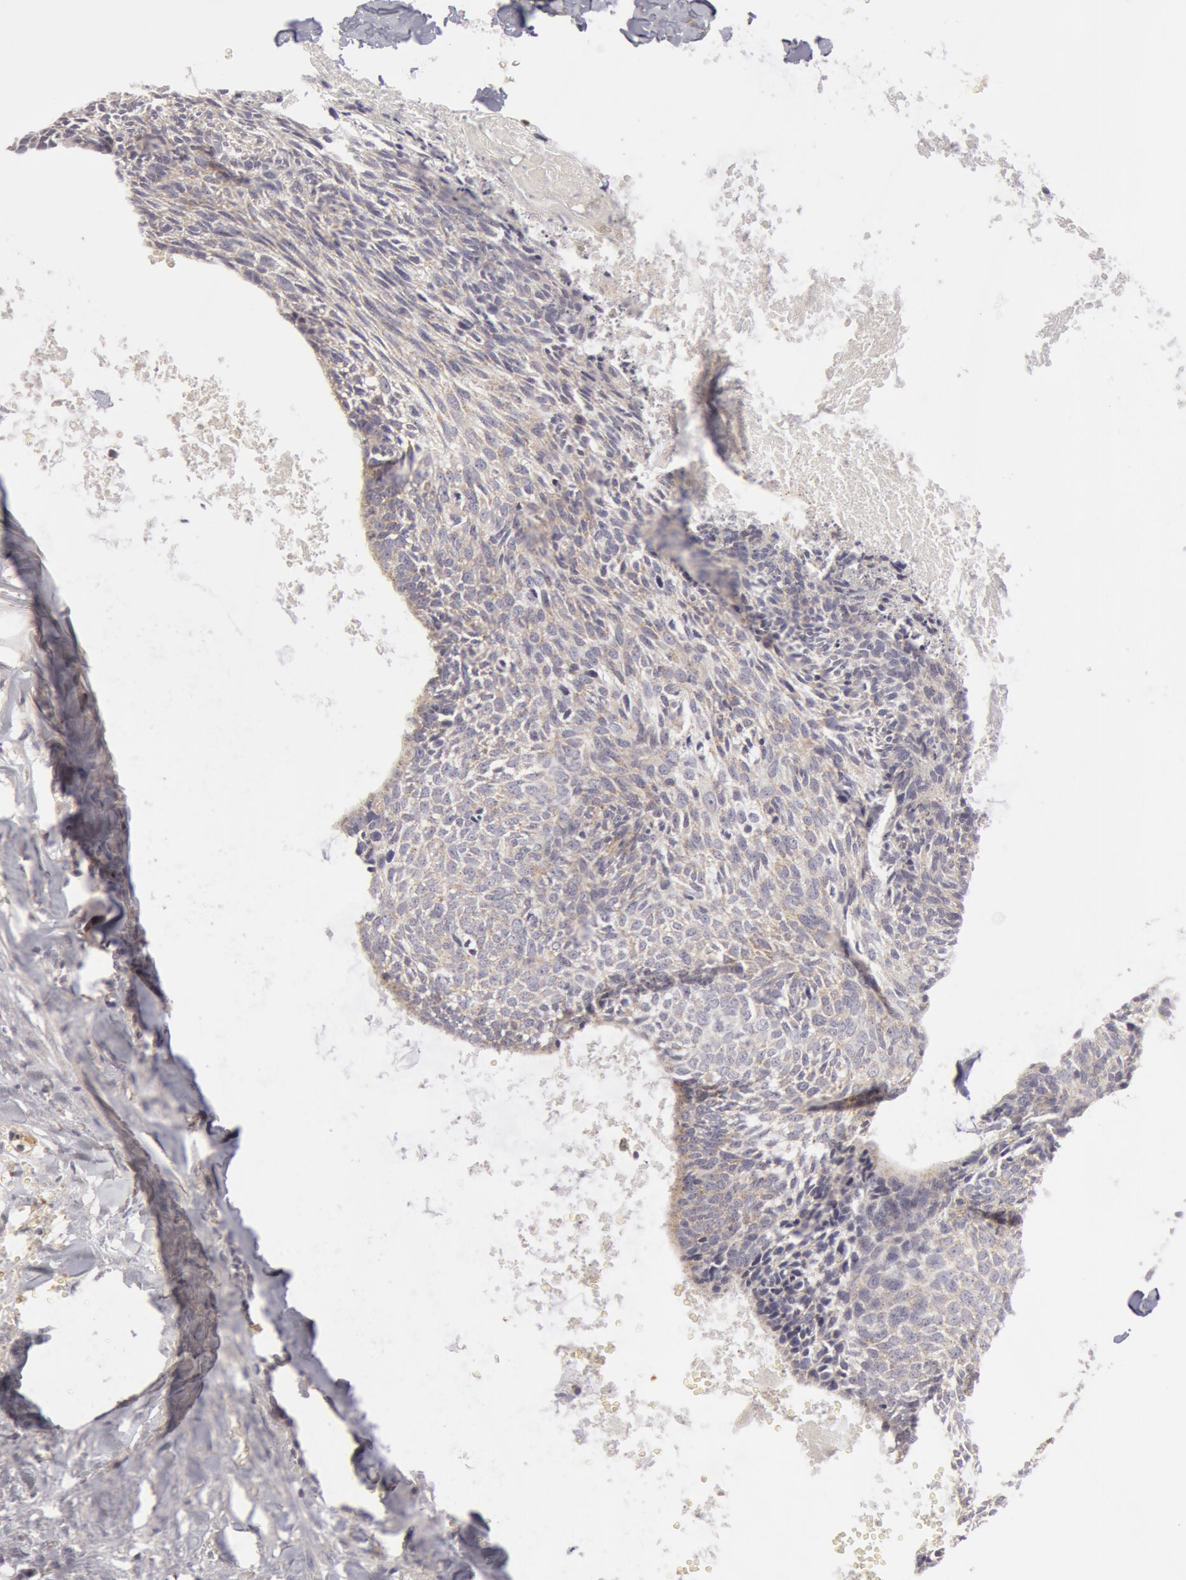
{"staining": {"intensity": "weak", "quantity": ">75%", "location": "cytoplasmic/membranous"}, "tissue": "head and neck cancer", "cell_type": "Tumor cells", "image_type": "cancer", "snomed": [{"axis": "morphology", "description": "Squamous cell carcinoma, NOS"}, {"axis": "topography", "description": "Salivary gland"}, {"axis": "topography", "description": "Head-Neck"}], "caption": "A brown stain shows weak cytoplasmic/membranous expression of a protein in human head and neck cancer (squamous cell carcinoma) tumor cells.", "gene": "CAT", "patient": {"sex": "male", "age": 70}}